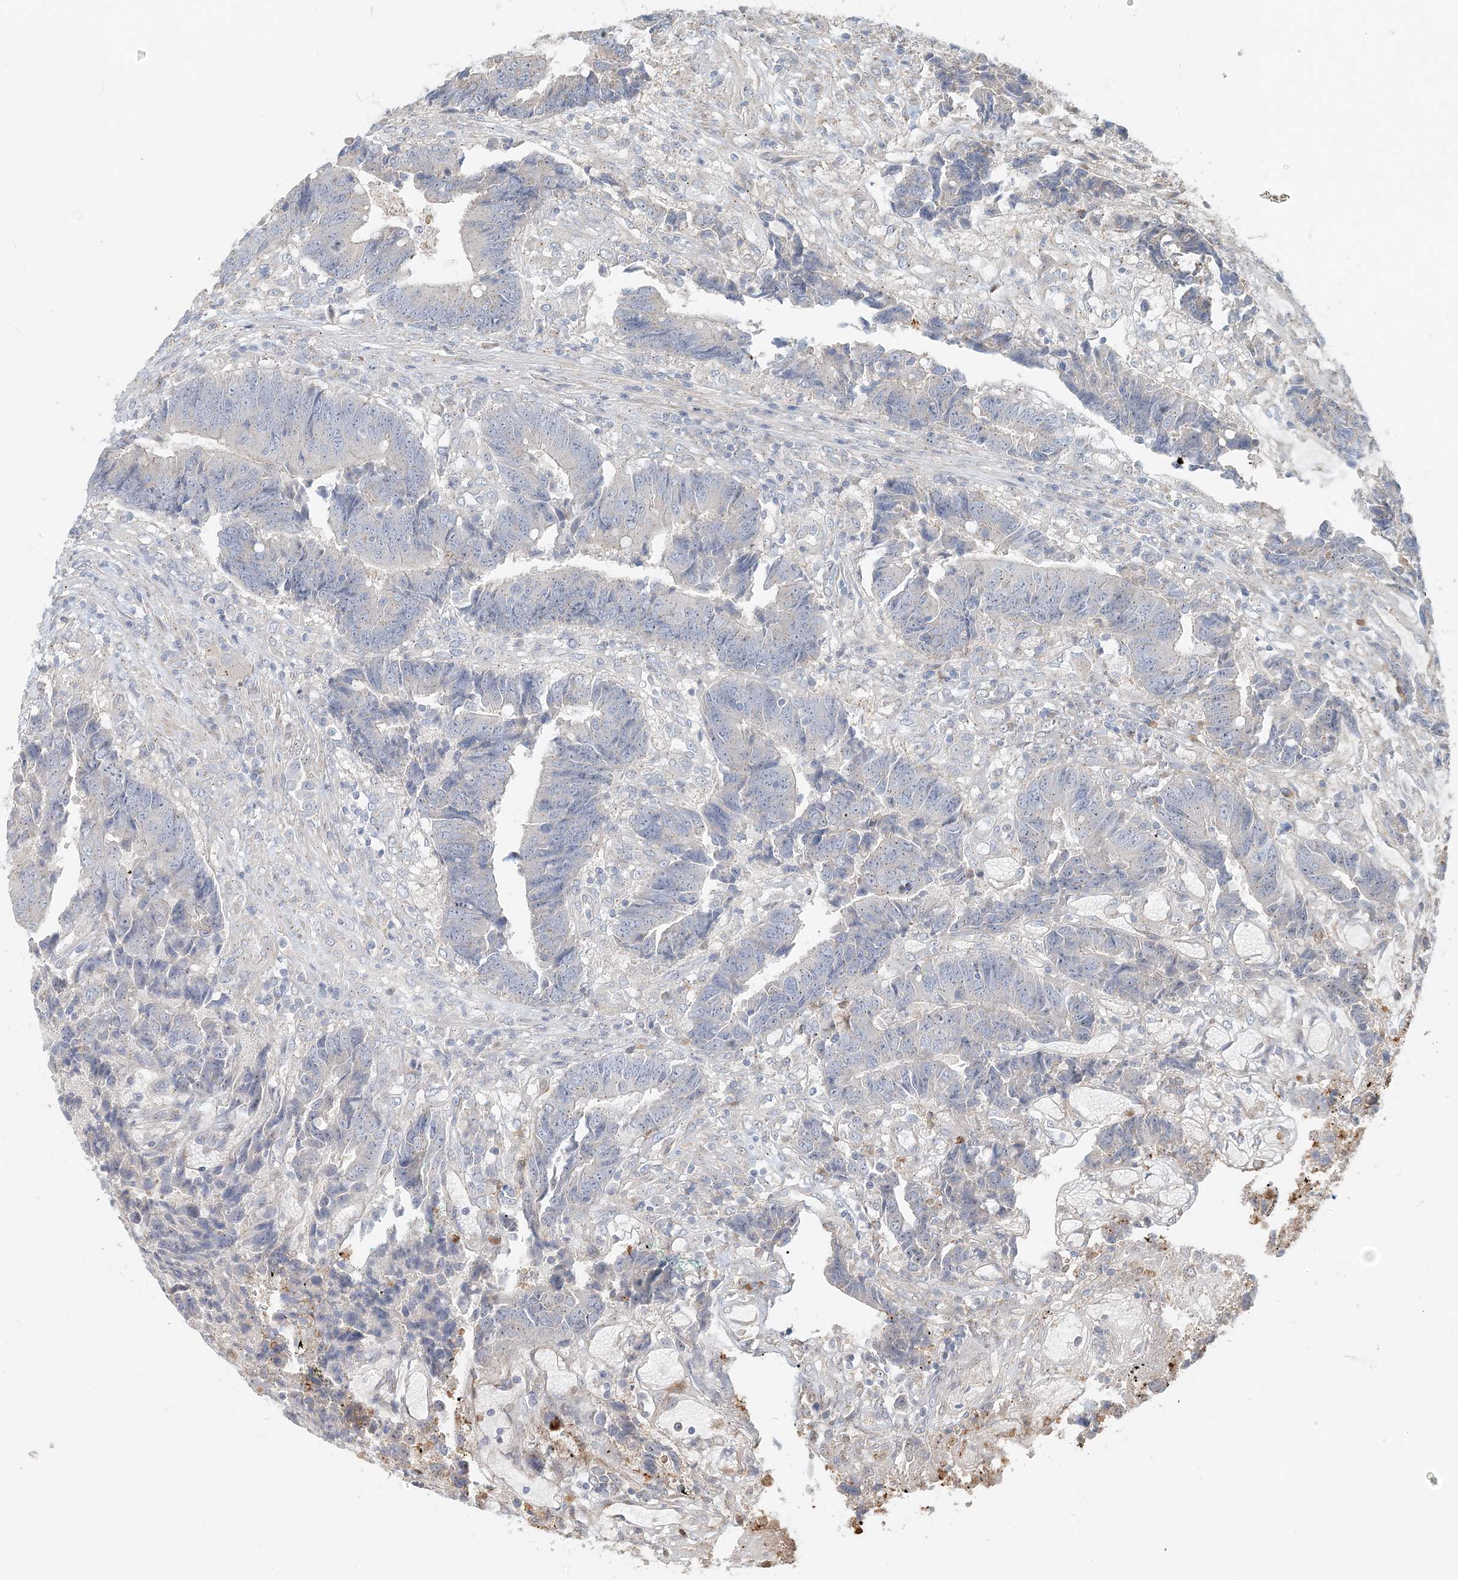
{"staining": {"intensity": "negative", "quantity": "none", "location": "none"}, "tissue": "colorectal cancer", "cell_type": "Tumor cells", "image_type": "cancer", "snomed": [{"axis": "morphology", "description": "Adenocarcinoma, NOS"}, {"axis": "topography", "description": "Rectum"}], "caption": "Immunohistochemical staining of human adenocarcinoma (colorectal) displays no significant positivity in tumor cells.", "gene": "CXXC5", "patient": {"sex": "male", "age": 84}}